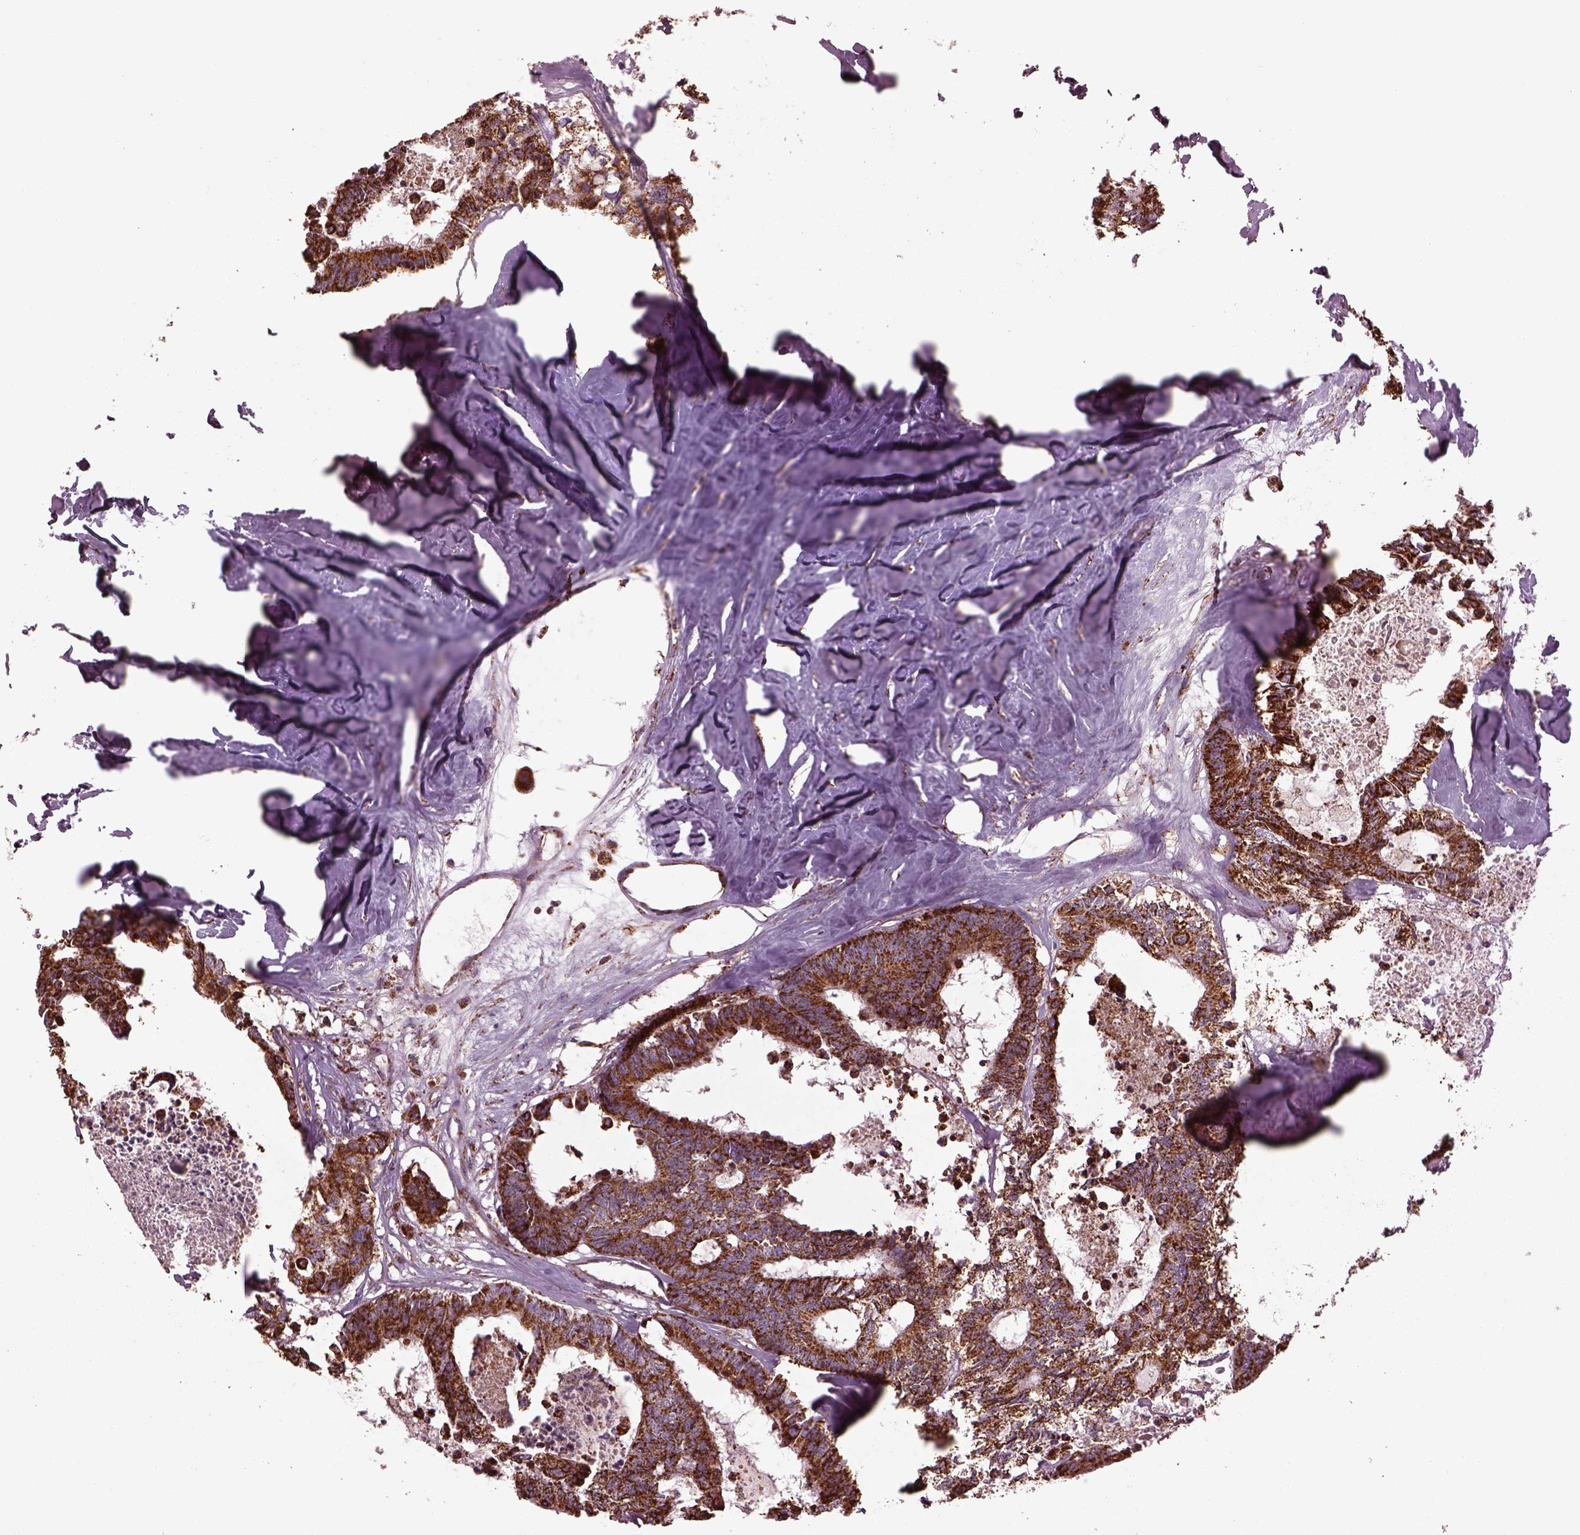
{"staining": {"intensity": "moderate", "quantity": ">75%", "location": "cytoplasmic/membranous"}, "tissue": "colorectal cancer", "cell_type": "Tumor cells", "image_type": "cancer", "snomed": [{"axis": "morphology", "description": "Adenocarcinoma, NOS"}, {"axis": "topography", "description": "Colon"}, {"axis": "topography", "description": "Rectum"}], "caption": "A photomicrograph showing moderate cytoplasmic/membranous staining in approximately >75% of tumor cells in colorectal cancer (adenocarcinoma), as visualized by brown immunohistochemical staining.", "gene": "TMEM254", "patient": {"sex": "male", "age": 57}}